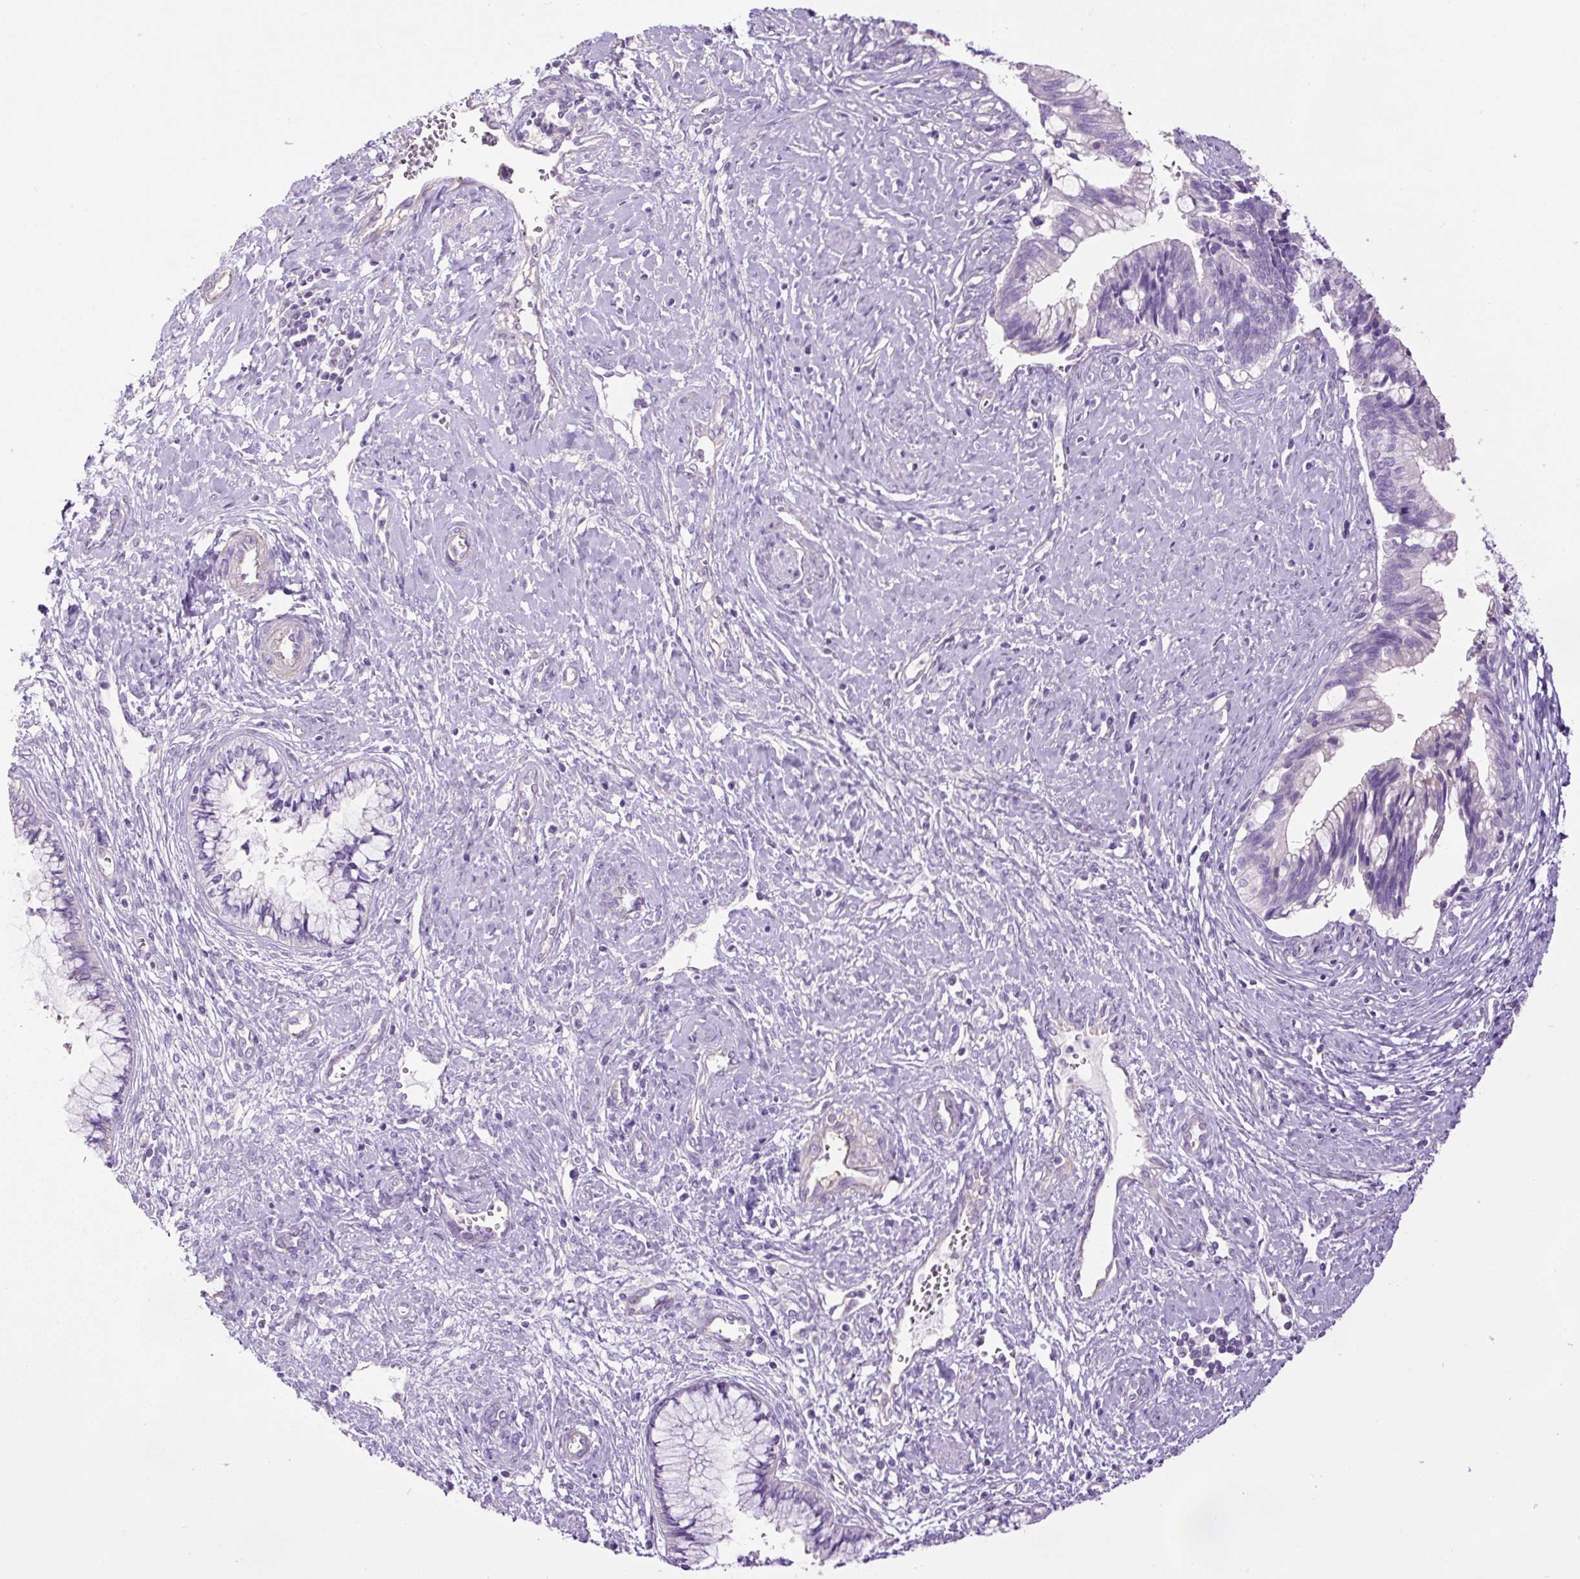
{"staining": {"intensity": "negative", "quantity": "none", "location": "none"}, "tissue": "cervical cancer", "cell_type": "Tumor cells", "image_type": "cancer", "snomed": [{"axis": "morphology", "description": "Adenocarcinoma, NOS"}, {"axis": "topography", "description": "Cervix"}], "caption": "Photomicrograph shows no significant protein expression in tumor cells of cervical adenocarcinoma.", "gene": "PDIA2", "patient": {"sex": "female", "age": 44}}